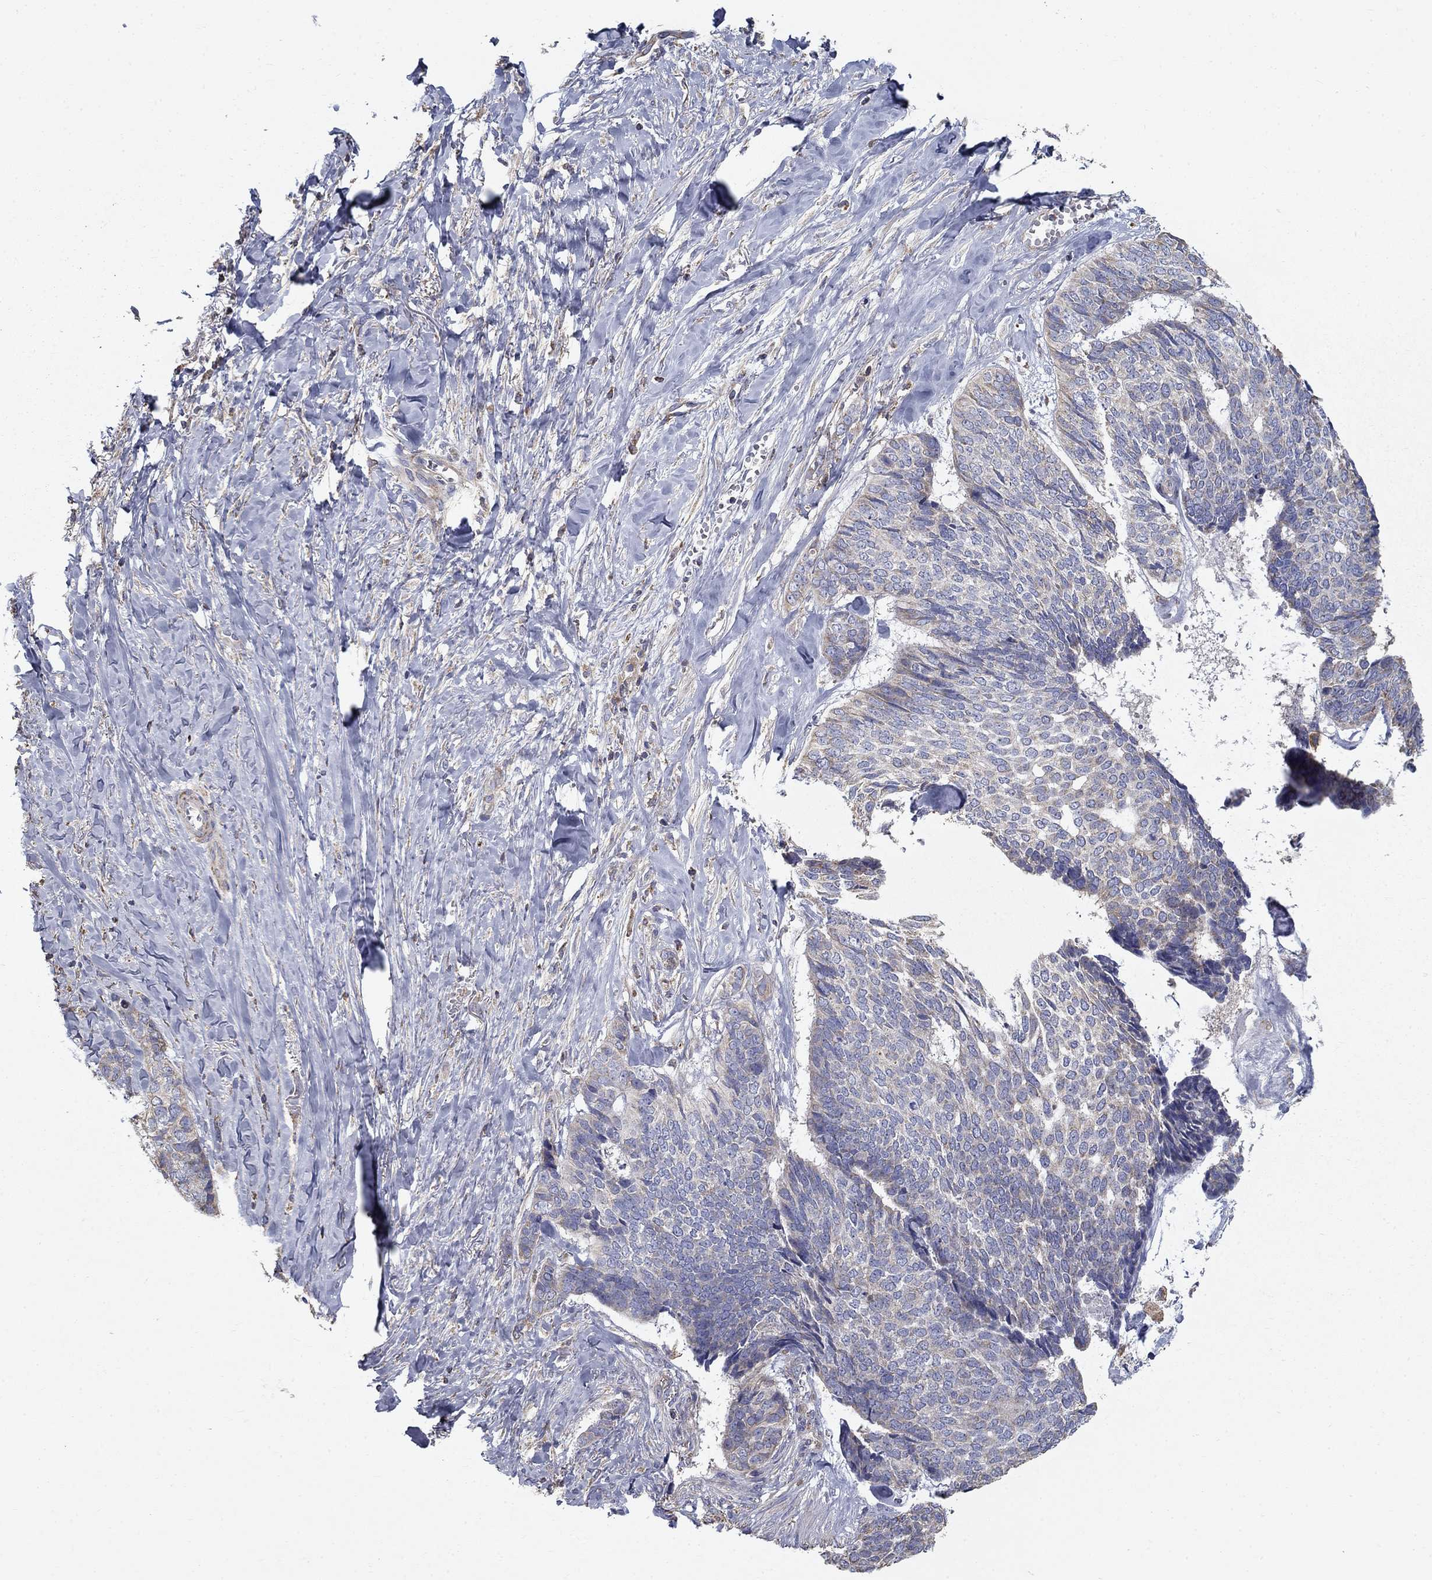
{"staining": {"intensity": "negative", "quantity": "none", "location": "none"}, "tissue": "skin cancer", "cell_type": "Tumor cells", "image_type": "cancer", "snomed": [{"axis": "morphology", "description": "Basal cell carcinoma"}, {"axis": "topography", "description": "Skin"}], "caption": "A high-resolution micrograph shows immunohistochemistry (IHC) staining of skin cancer (basal cell carcinoma), which exhibits no significant staining in tumor cells.", "gene": "NME5", "patient": {"sex": "male", "age": 86}}